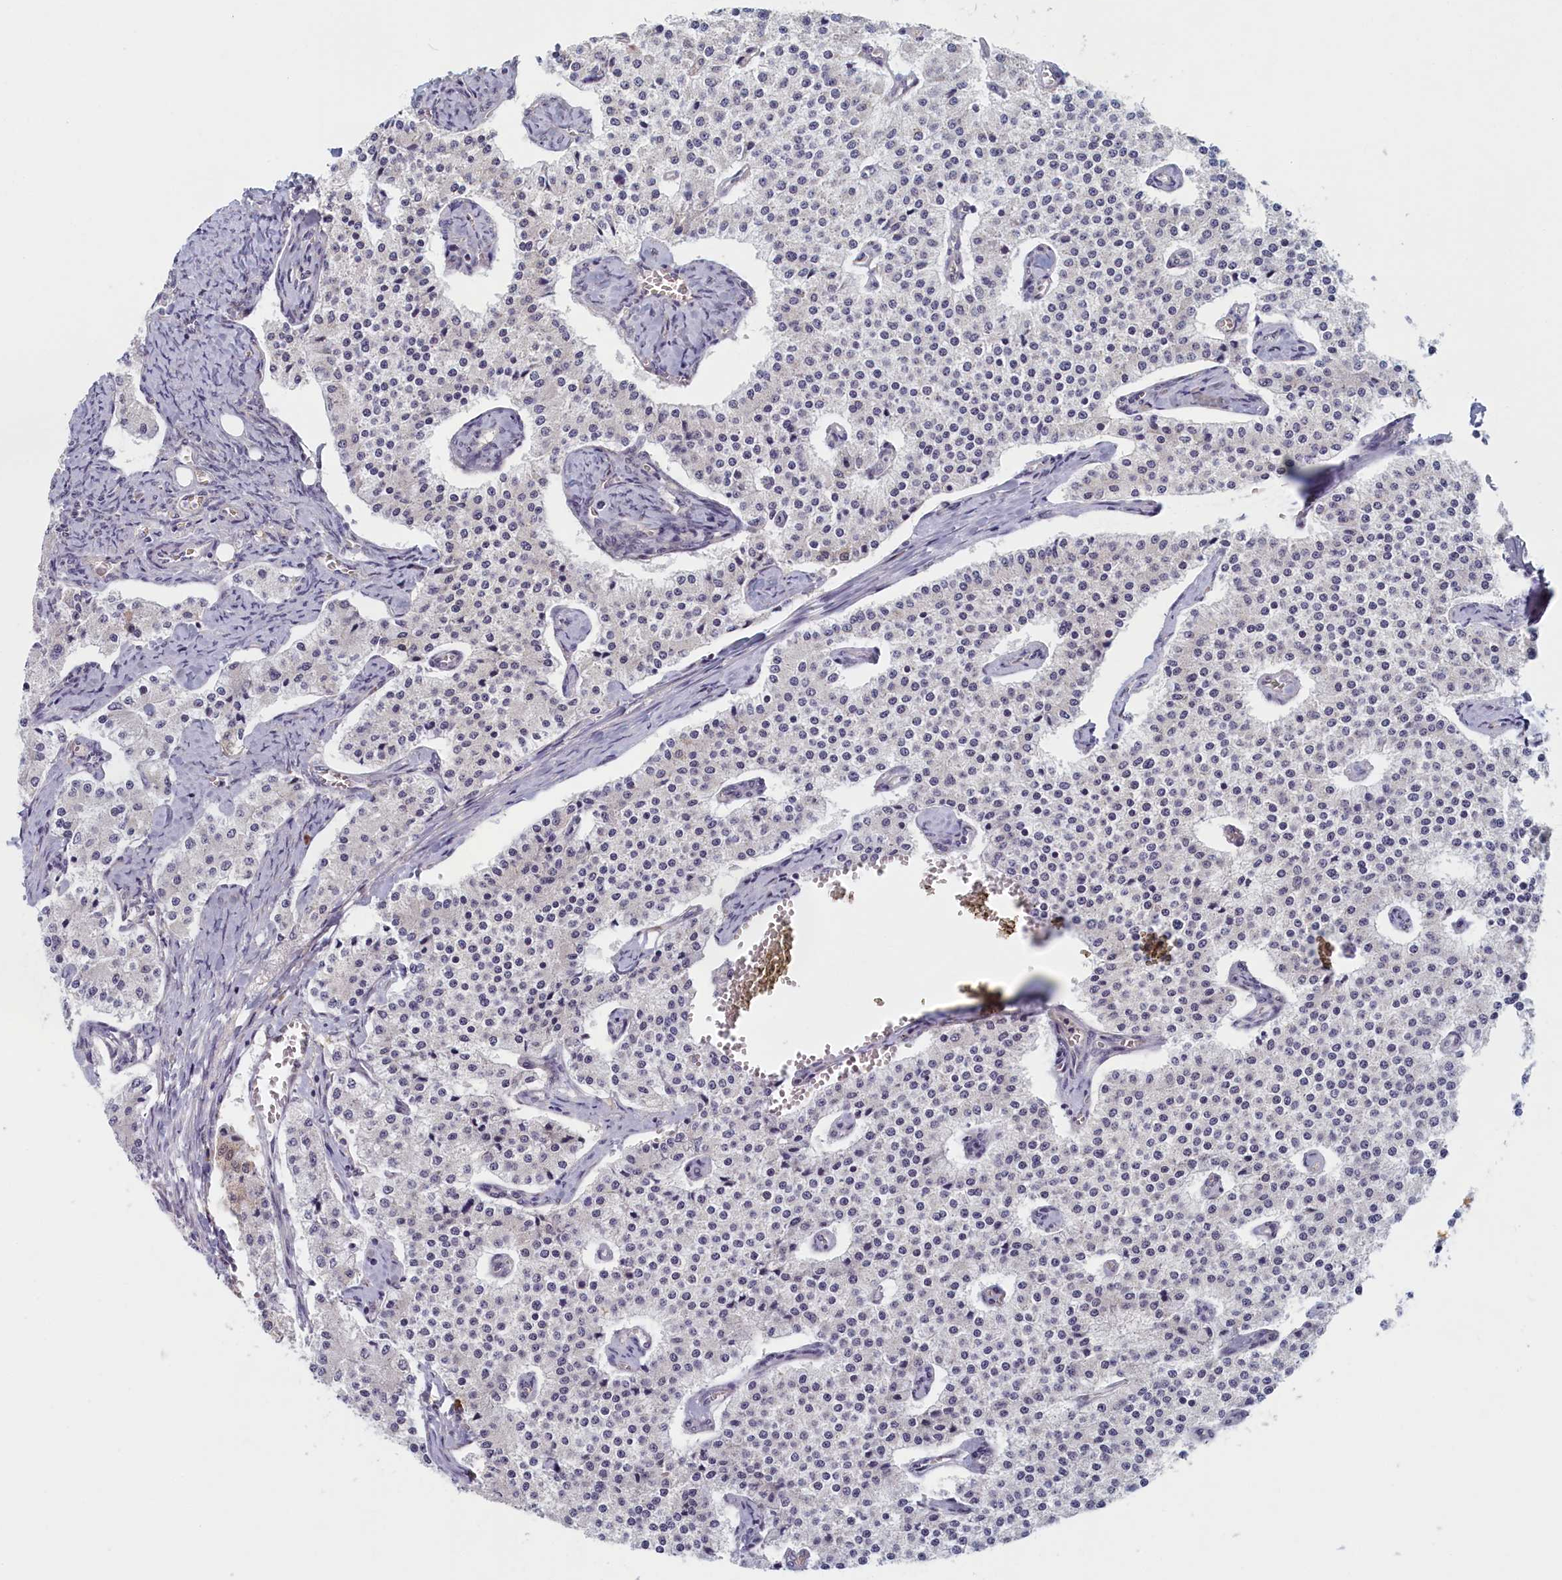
{"staining": {"intensity": "negative", "quantity": "none", "location": "none"}, "tissue": "carcinoid", "cell_type": "Tumor cells", "image_type": "cancer", "snomed": [{"axis": "morphology", "description": "Carcinoid, malignant, NOS"}, {"axis": "topography", "description": "Colon"}], "caption": "This is an immunohistochemistry (IHC) image of human malignant carcinoid. There is no staining in tumor cells.", "gene": "DNAJC17", "patient": {"sex": "female", "age": 52}}